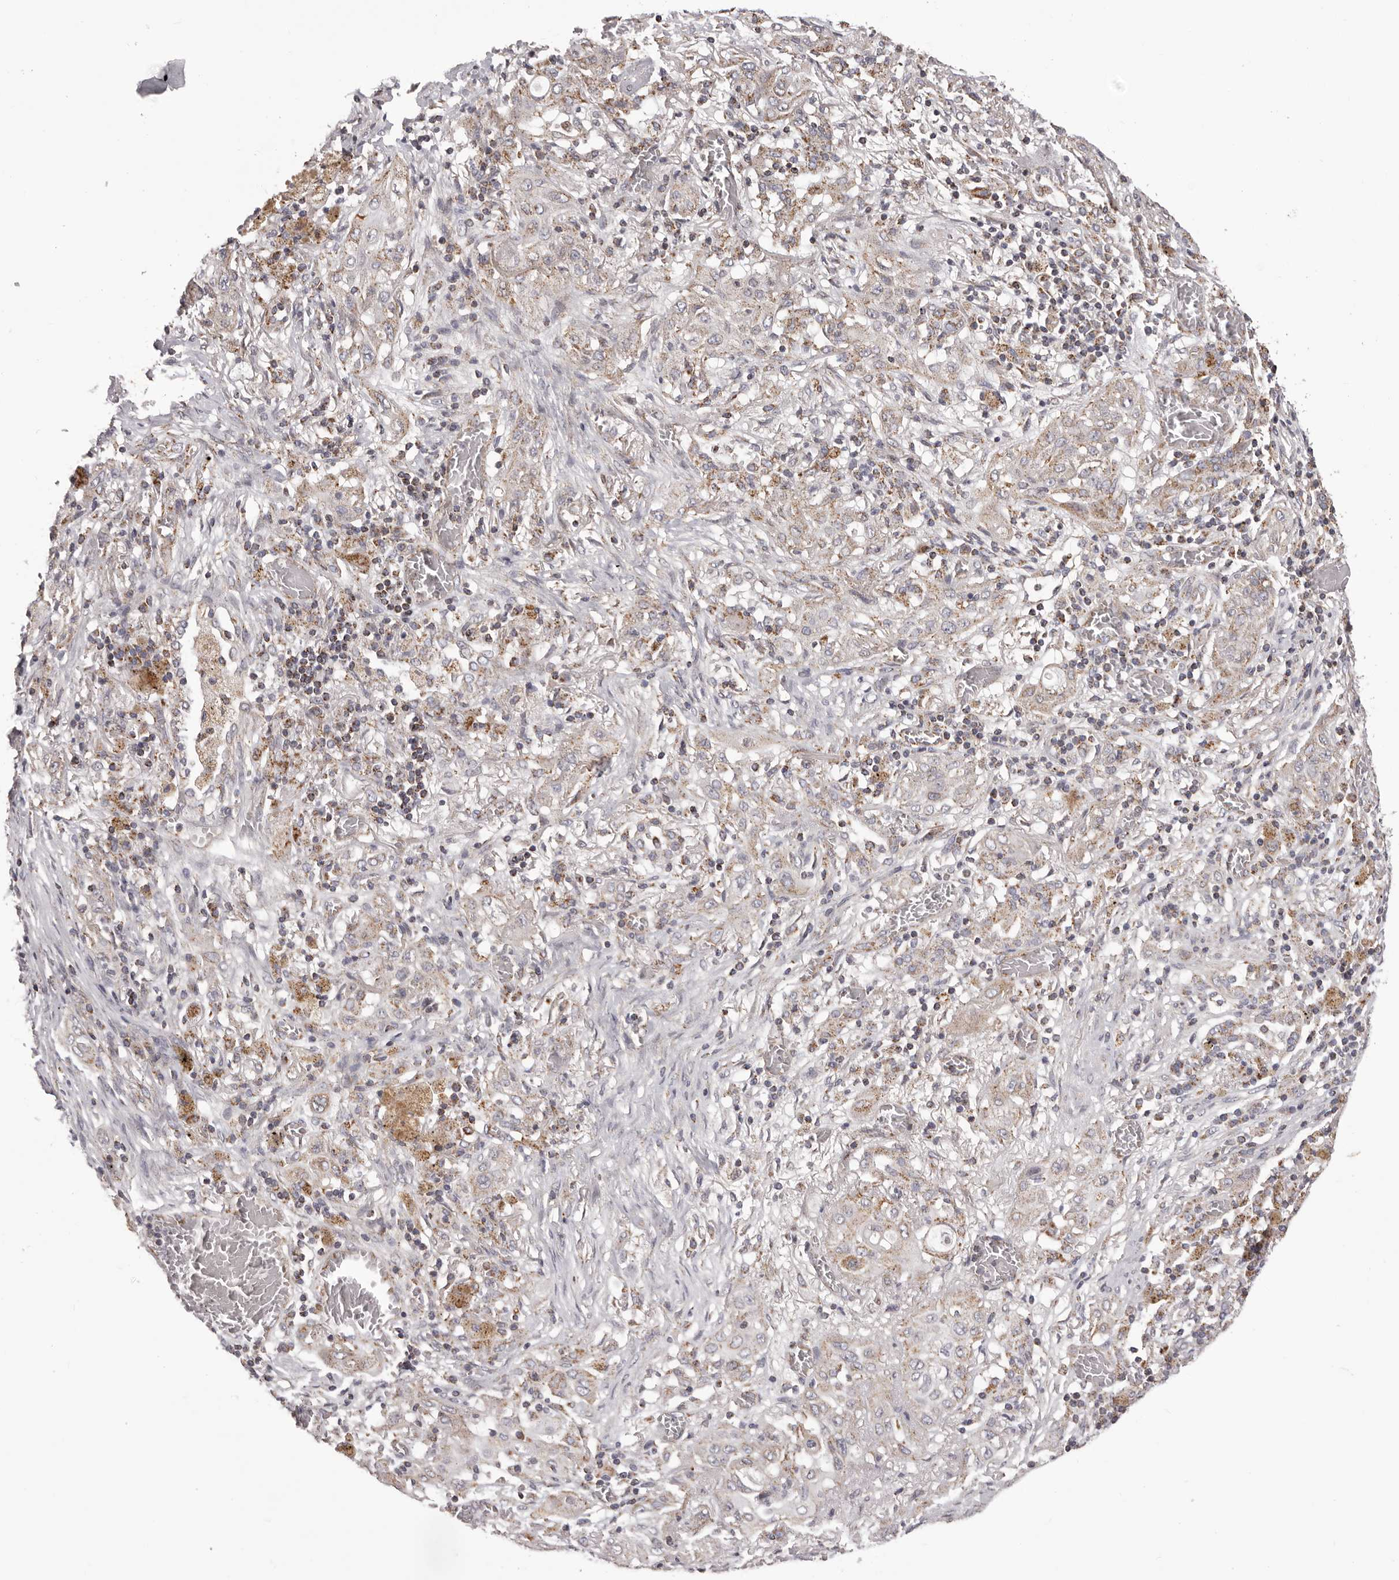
{"staining": {"intensity": "negative", "quantity": "none", "location": "none"}, "tissue": "lung cancer", "cell_type": "Tumor cells", "image_type": "cancer", "snomed": [{"axis": "morphology", "description": "Squamous cell carcinoma, NOS"}, {"axis": "topography", "description": "Lung"}], "caption": "Immunohistochemical staining of lung squamous cell carcinoma displays no significant expression in tumor cells.", "gene": "CHRM2", "patient": {"sex": "female", "age": 47}}